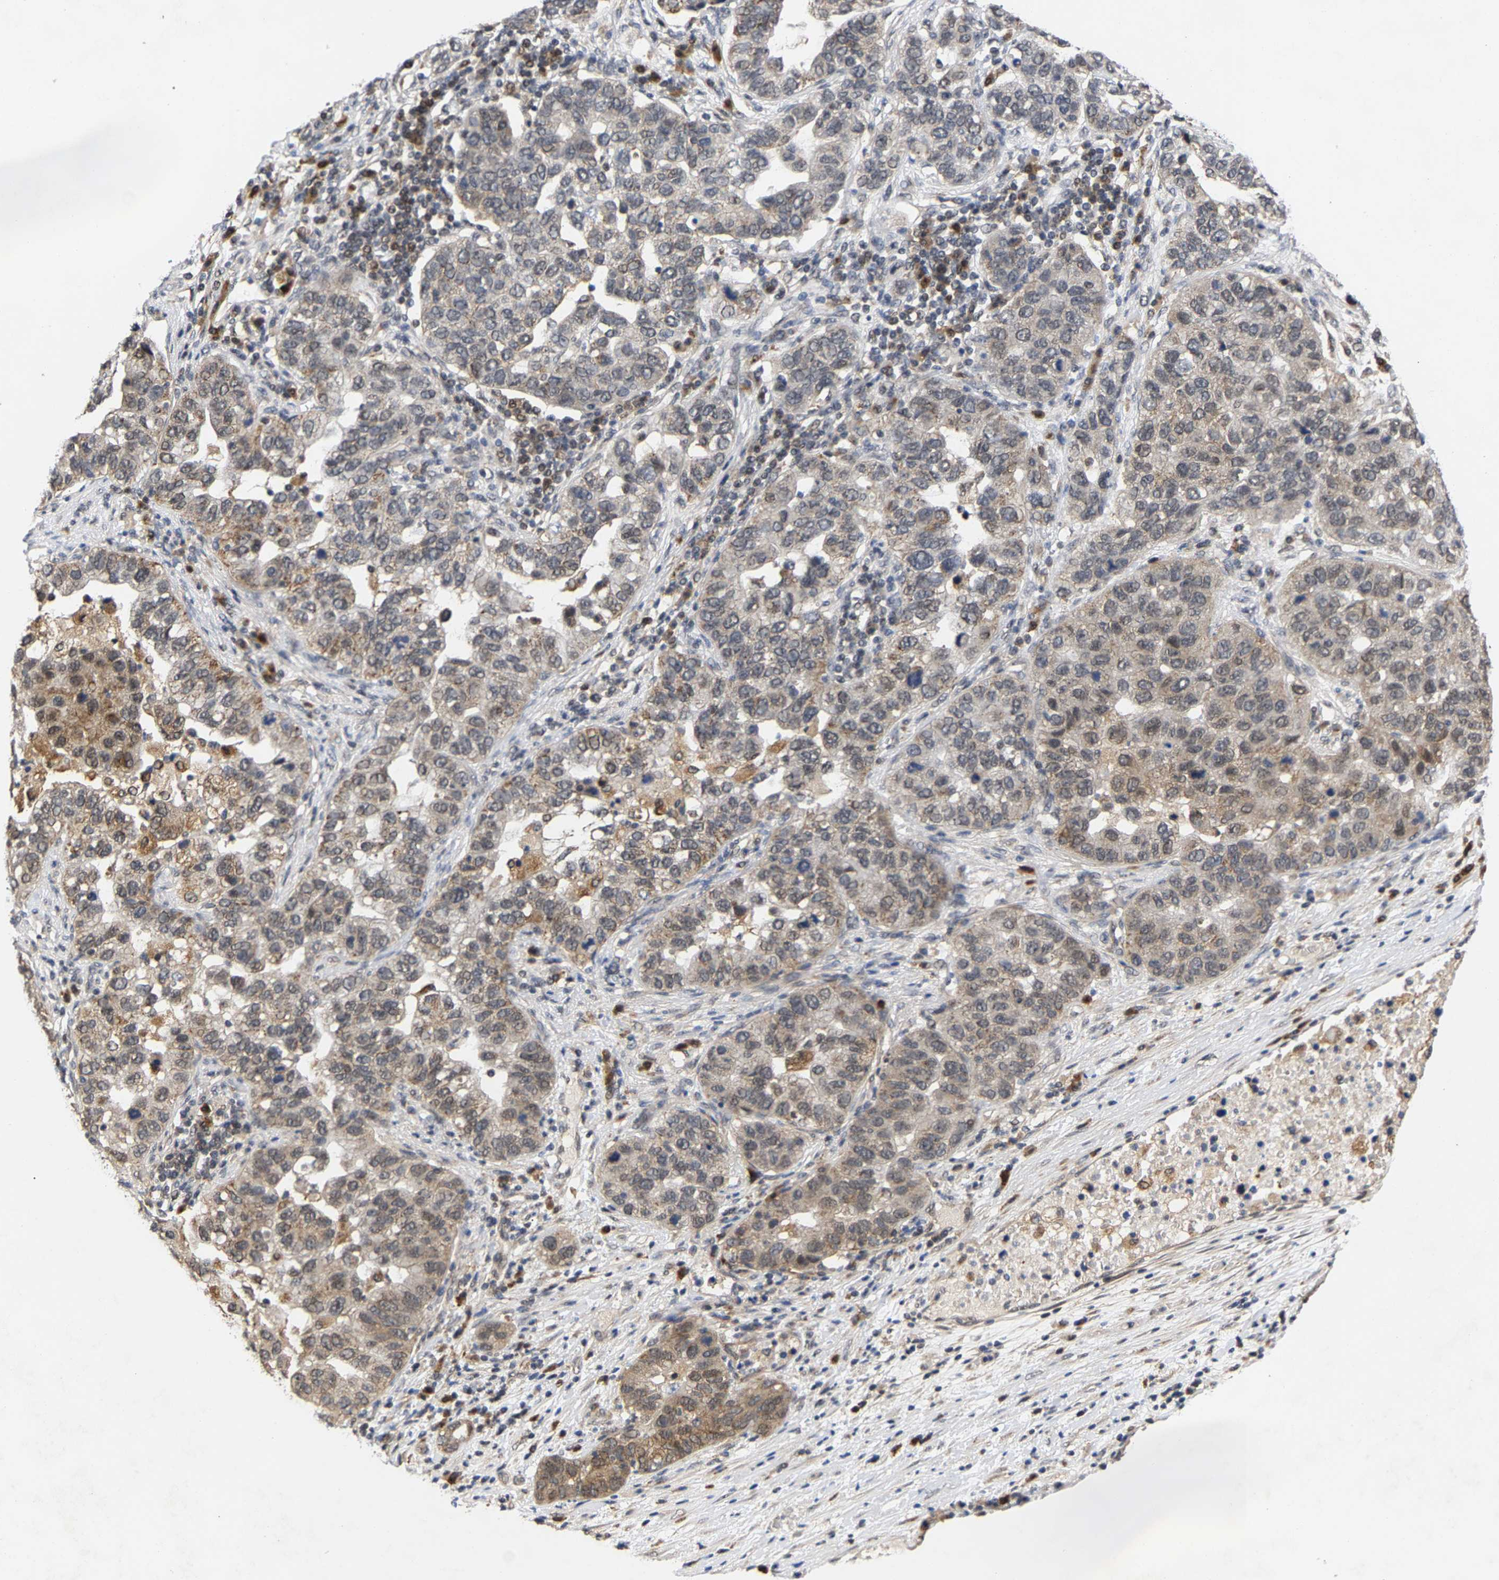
{"staining": {"intensity": "weak", "quantity": "25%-75%", "location": "cytoplasmic/membranous"}, "tissue": "pancreatic cancer", "cell_type": "Tumor cells", "image_type": "cancer", "snomed": [{"axis": "morphology", "description": "Adenocarcinoma, NOS"}, {"axis": "topography", "description": "Pancreas"}], "caption": "An immunohistochemistry histopathology image of tumor tissue is shown. Protein staining in brown shows weak cytoplasmic/membranous positivity in adenocarcinoma (pancreatic) within tumor cells.", "gene": "CLIP2", "patient": {"sex": "female", "age": 61}}